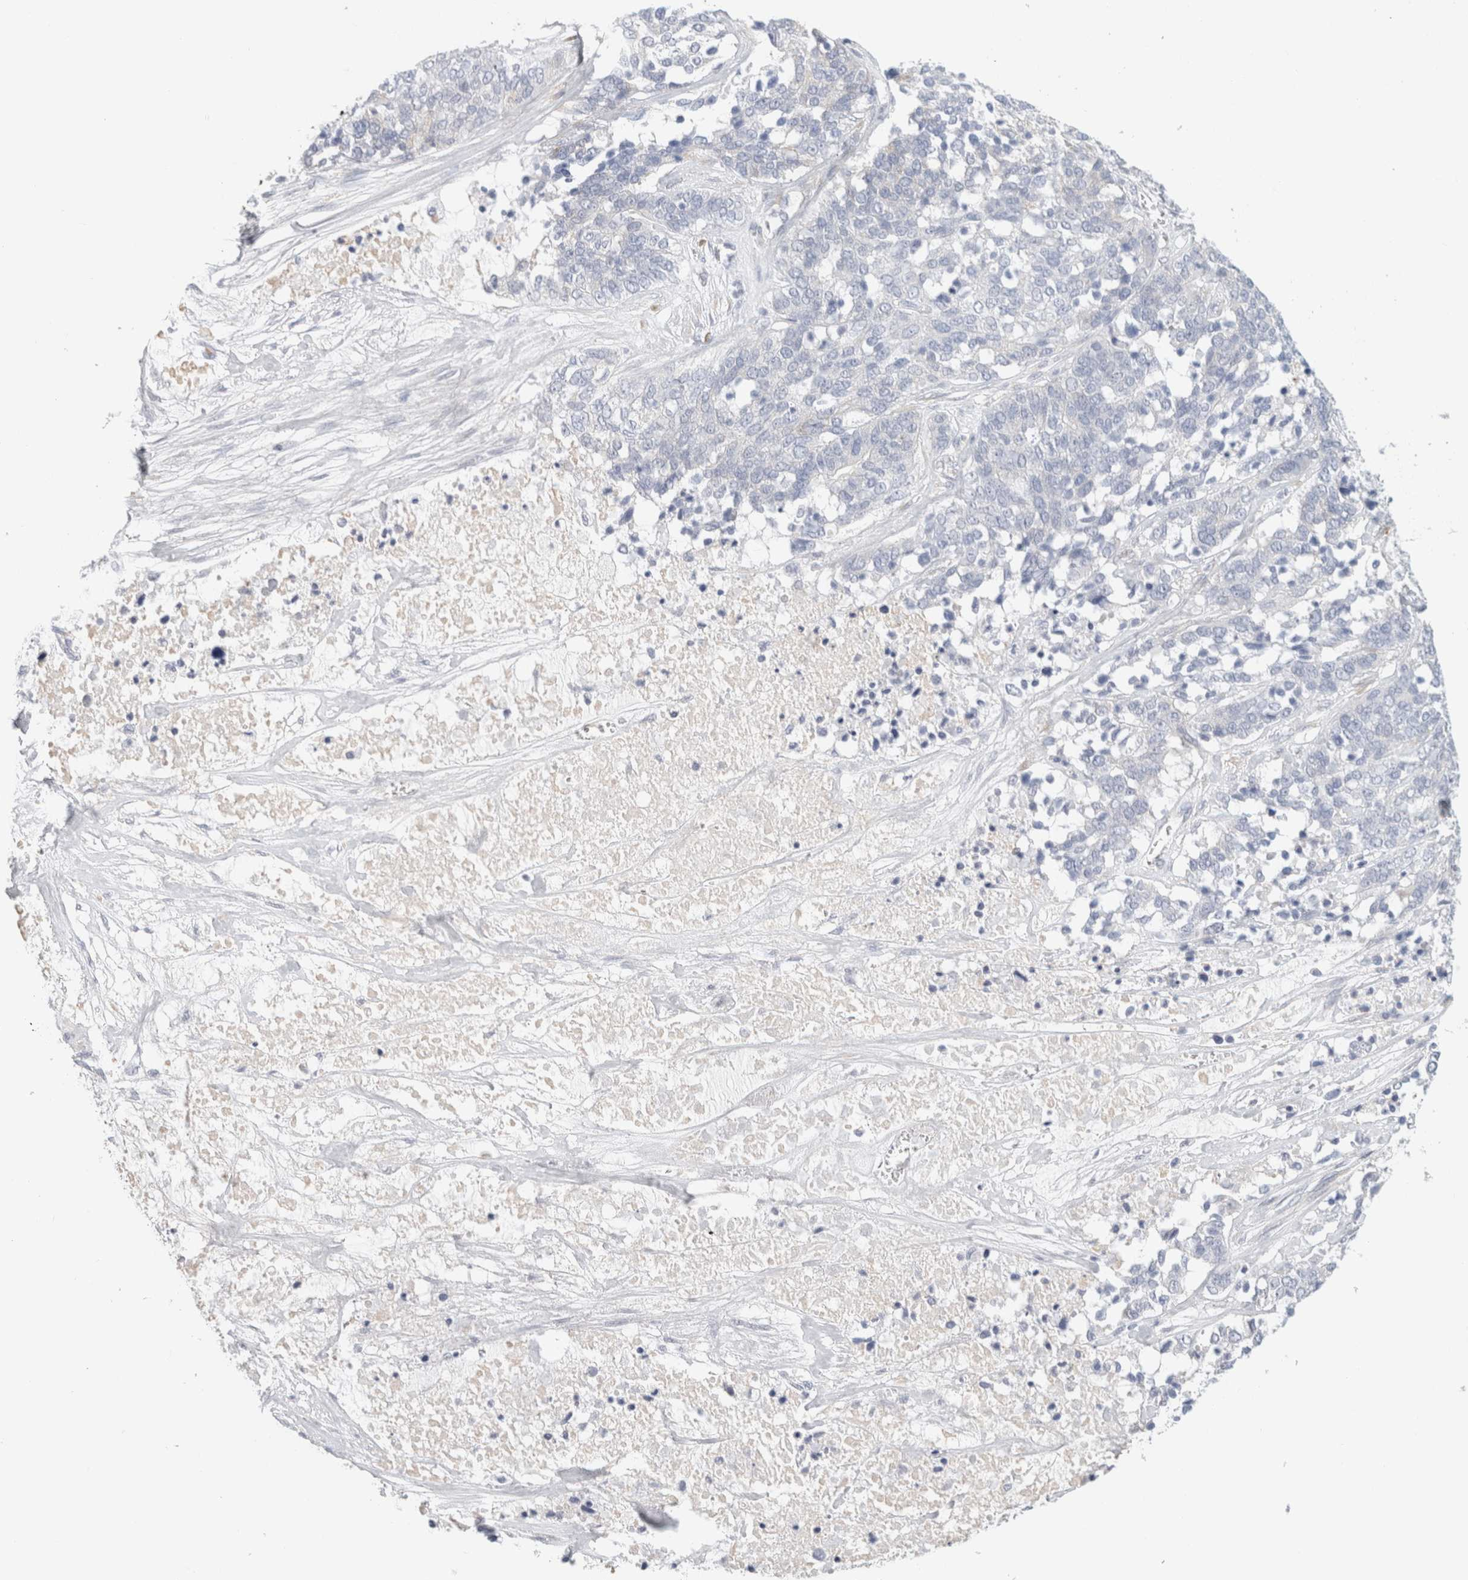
{"staining": {"intensity": "negative", "quantity": "none", "location": "none"}, "tissue": "ovarian cancer", "cell_type": "Tumor cells", "image_type": "cancer", "snomed": [{"axis": "morphology", "description": "Cystadenocarcinoma, serous, NOS"}, {"axis": "topography", "description": "Ovary"}], "caption": "Tumor cells show no significant positivity in ovarian serous cystadenocarcinoma.", "gene": "RTN4", "patient": {"sex": "female", "age": 44}}